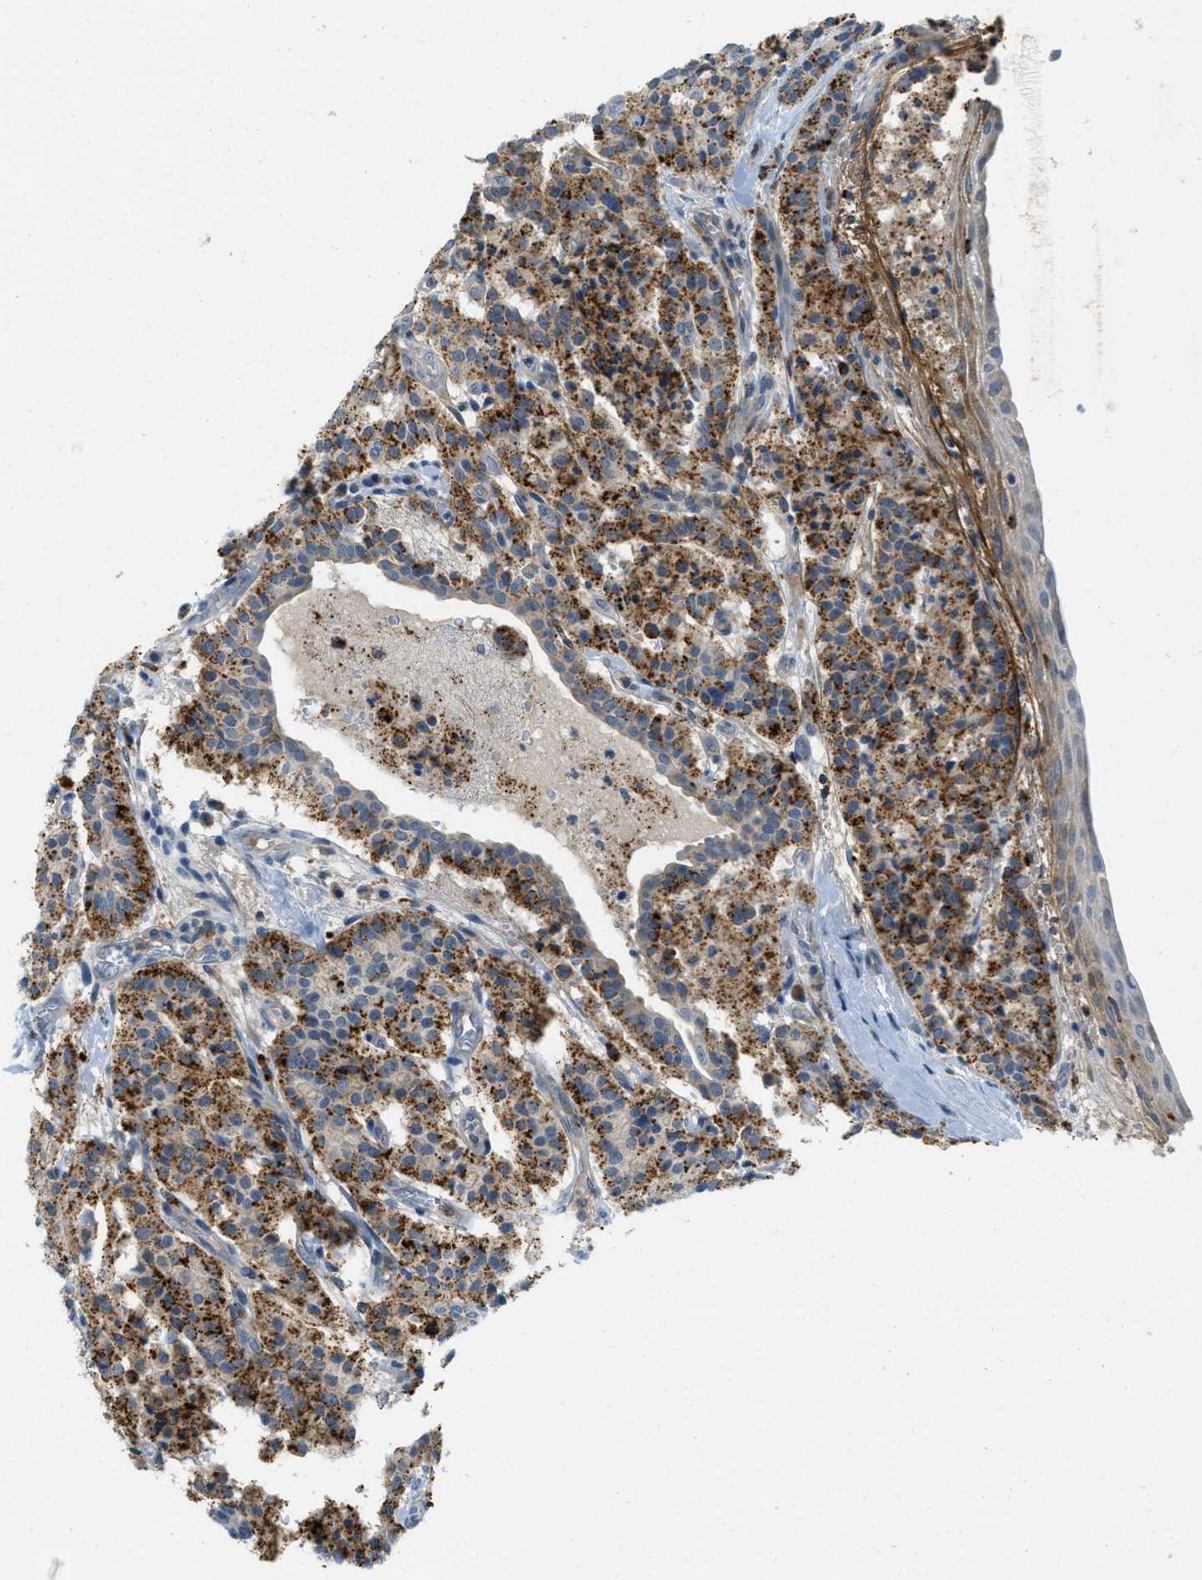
{"staining": {"intensity": "moderate", "quantity": ">75%", "location": "cytoplasmic/membranous"}, "tissue": "carcinoid", "cell_type": "Tumor cells", "image_type": "cancer", "snomed": [{"axis": "morphology", "description": "Carcinoid, malignant, NOS"}, {"axis": "topography", "description": "Lung"}], "caption": "Protein expression analysis of human carcinoid reveals moderate cytoplasmic/membranous staining in about >75% of tumor cells.", "gene": "PLBD2", "patient": {"sex": "male", "age": 30}}